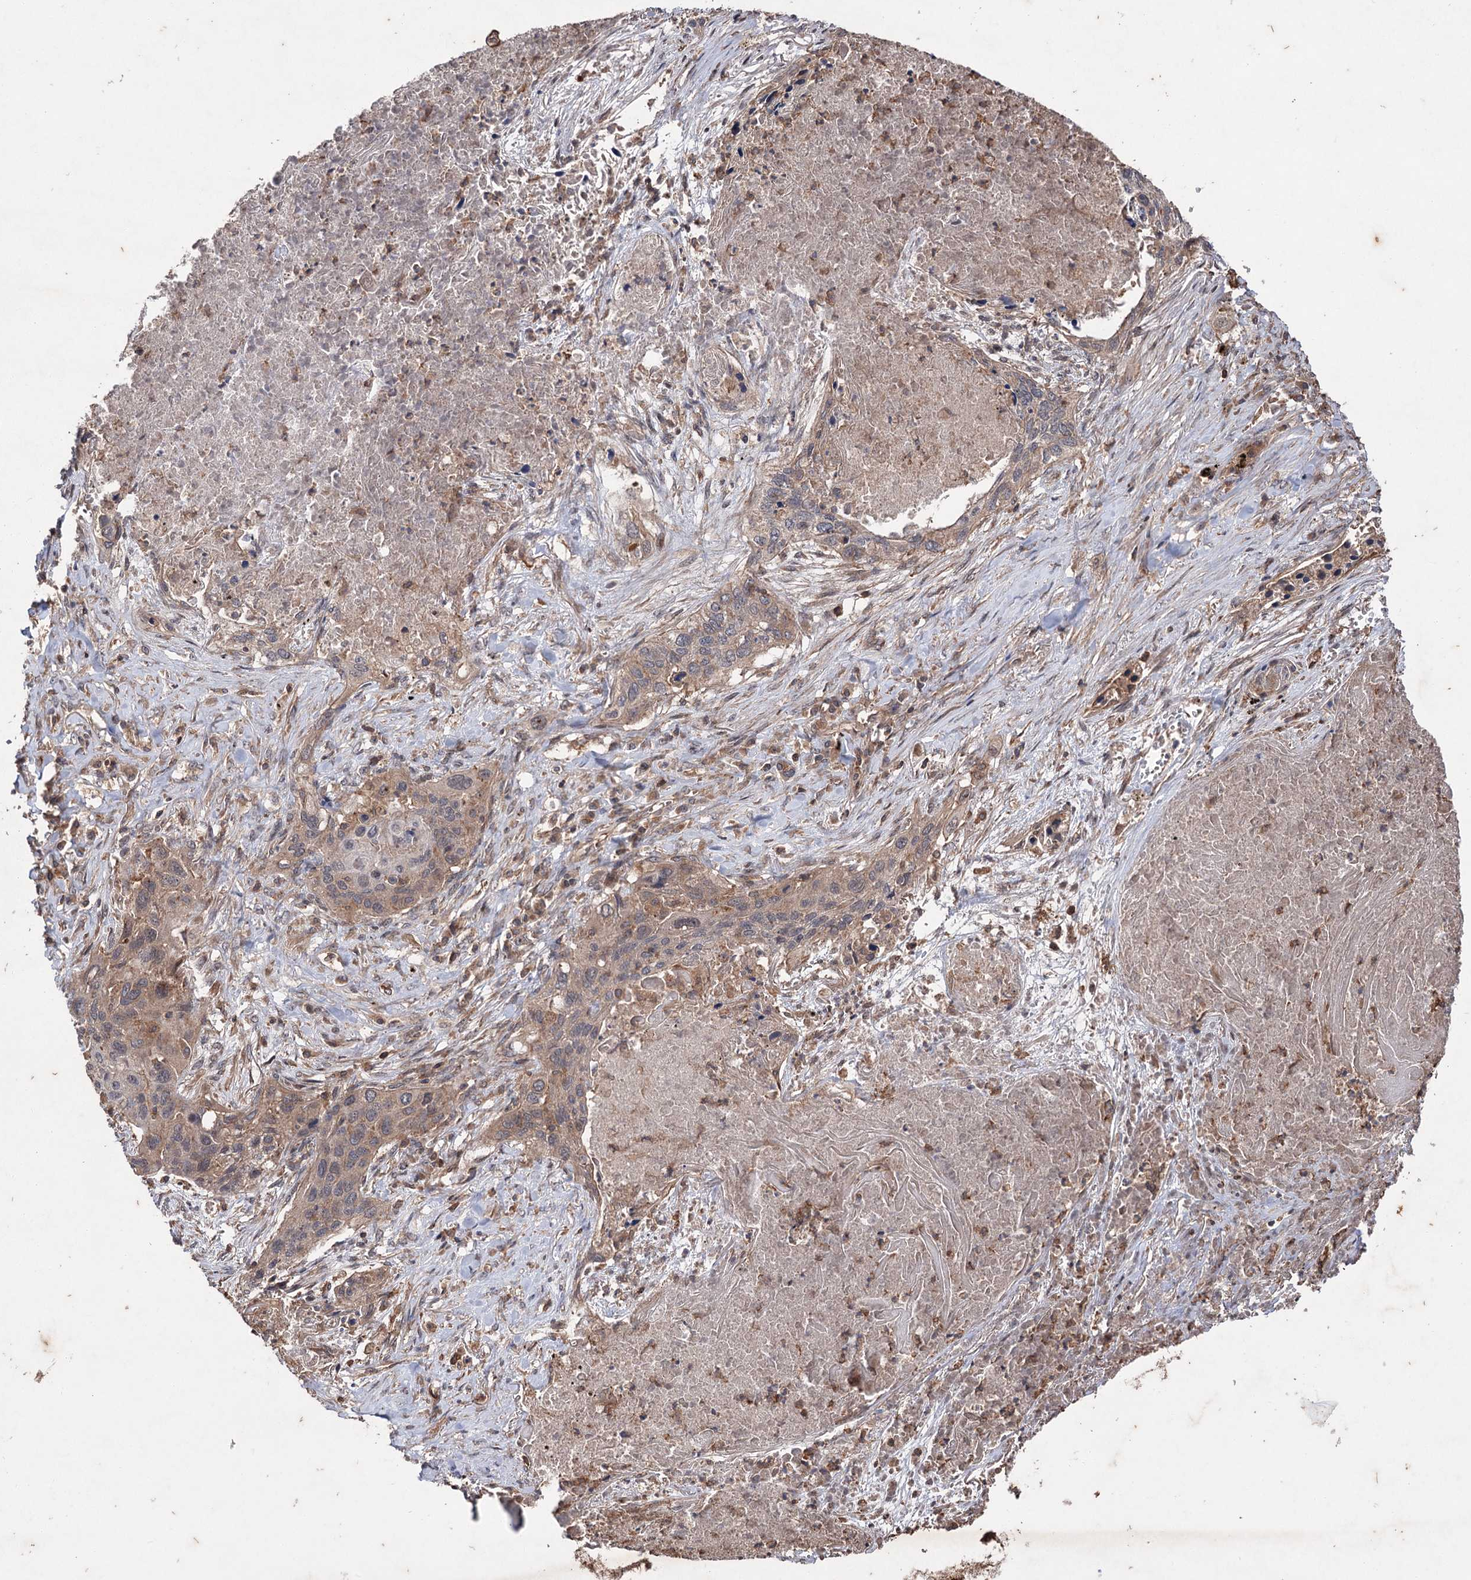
{"staining": {"intensity": "weak", "quantity": "25%-75%", "location": "cytoplasmic/membranous"}, "tissue": "lung cancer", "cell_type": "Tumor cells", "image_type": "cancer", "snomed": [{"axis": "morphology", "description": "Squamous cell carcinoma, NOS"}, {"axis": "topography", "description": "Lung"}], "caption": "Lung cancer (squamous cell carcinoma) stained with a protein marker shows weak staining in tumor cells.", "gene": "ADK", "patient": {"sex": "female", "age": 63}}